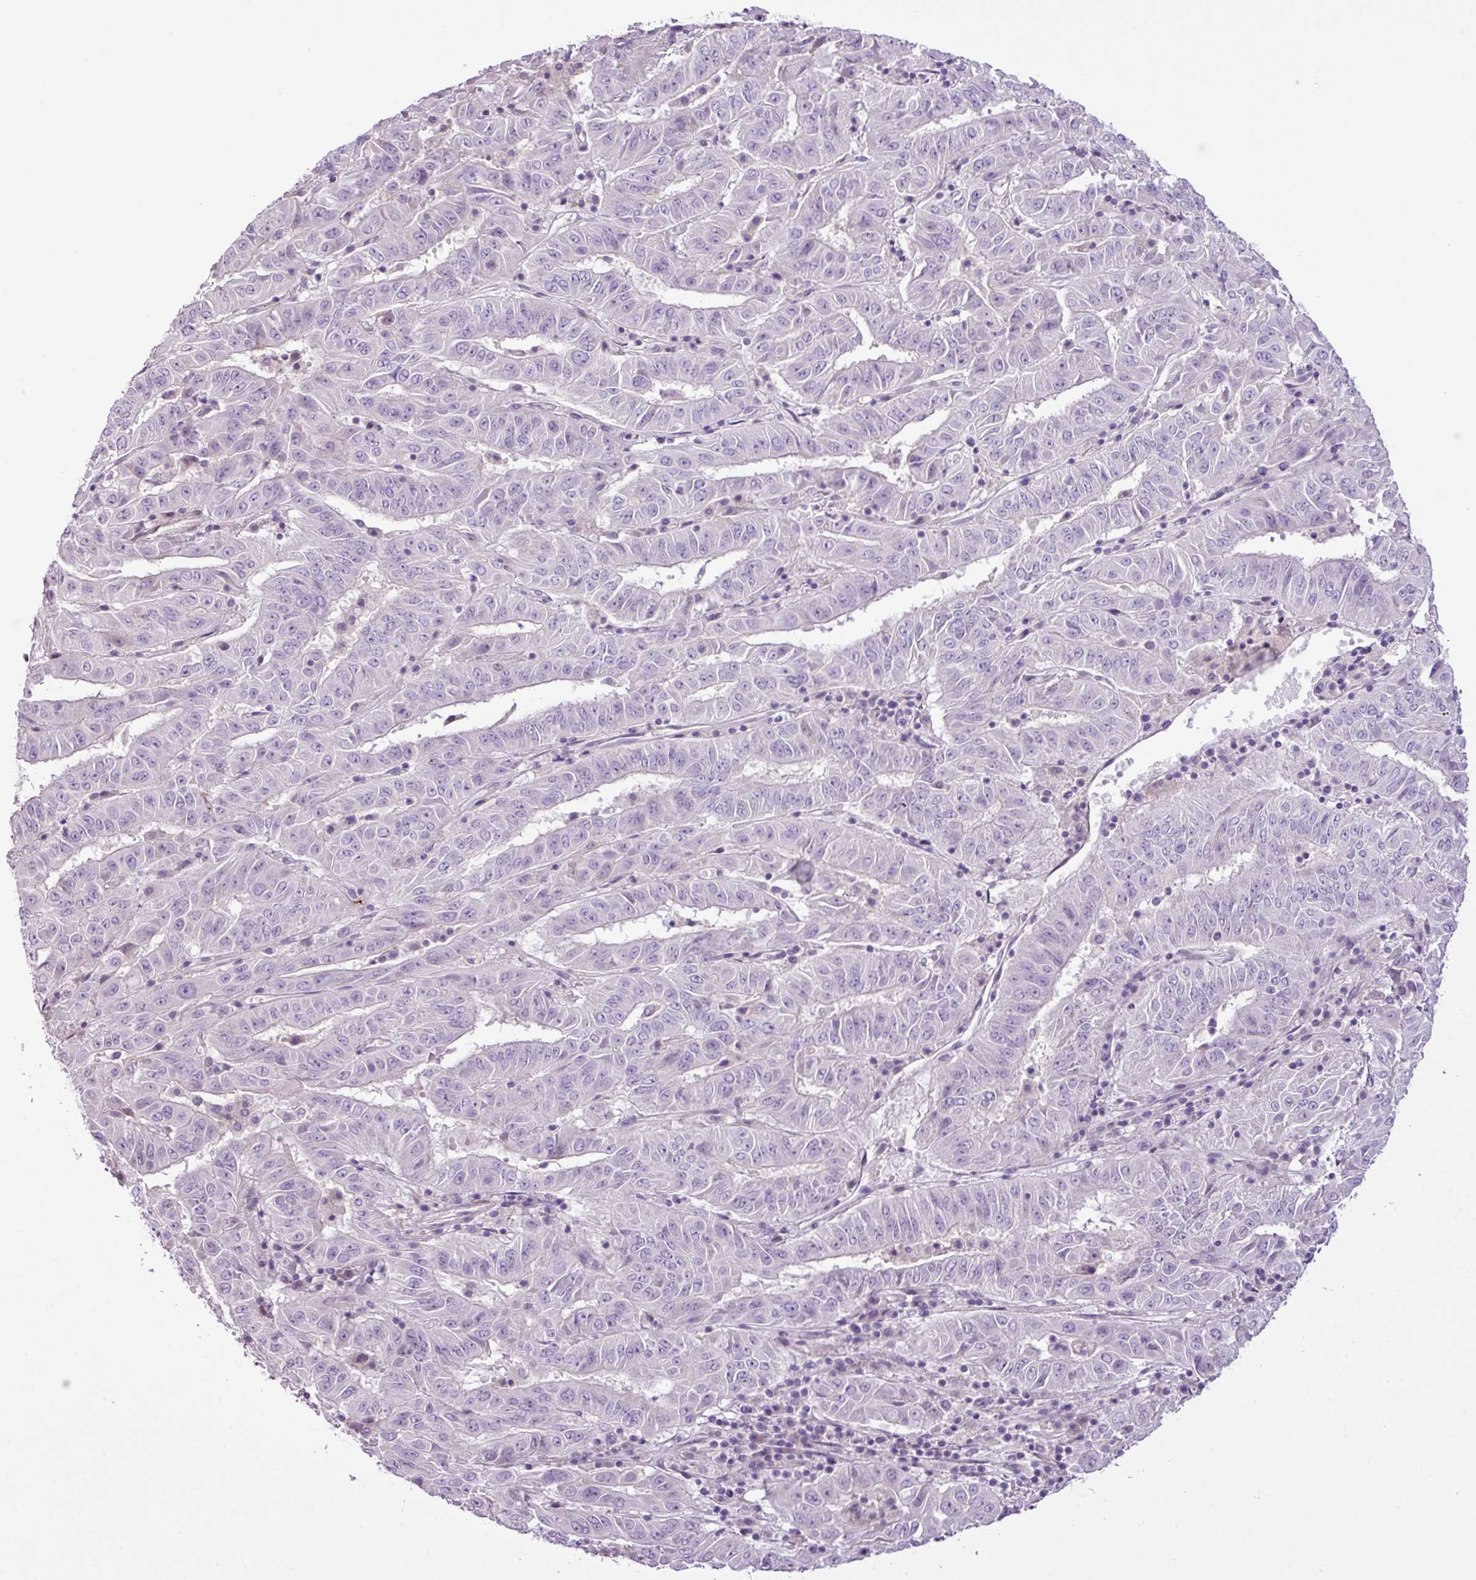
{"staining": {"intensity": "negative", "quantity": "none", "location": "none"}, "tissue": "pancreatic cancer", "cell_type": "Tumor cells", "image_type": "cancer", "snomed": [{"axis": "morphology", "description": "Adenocarcinoma, NOS"}, {"axis": "topography", "description": "Pancreas"}], "caption": "Tumor cells show no significant protein staining in pancreatic cancer.", "gene": "DNAJB13", "patient": {"sex": "male", "age": 63}}